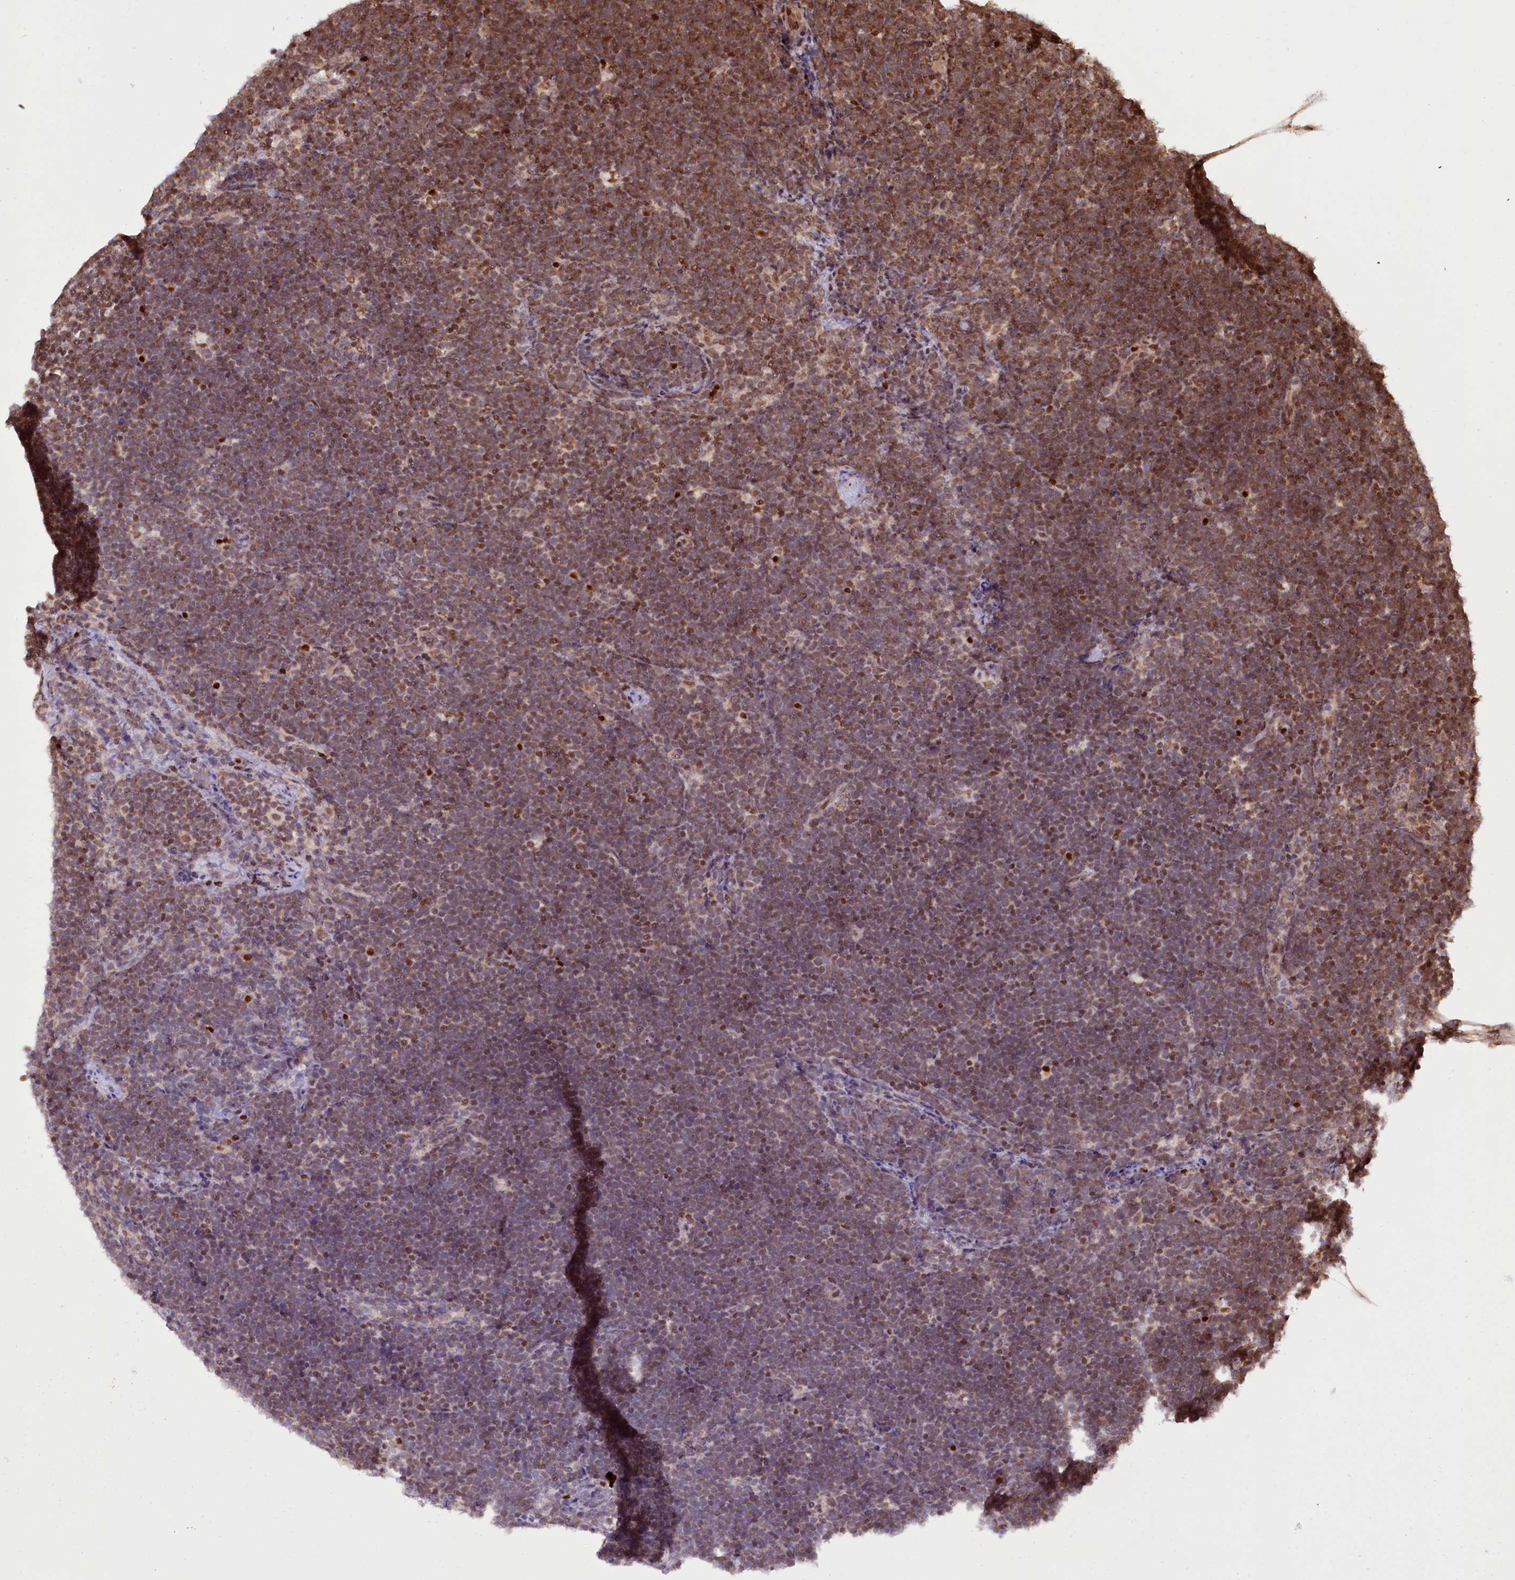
{"staining": {"intensity": "moderate", "quantity": "25%-75%", "location": "cytoplasmic/membranous,nuclear"}, "tissue": "lymphoma", "cell_type": "Tumor cells", "image_type": "cancer", "snomed": [{"axis": "morphology", "description": "Malignant lymphoma, non-Hodgkin's type, High grade"}, {"axis": "topography", "description": "Lymph node"}], "caption": "IHC image of lymphoma stained for a protein (brown), which displays medium levels of moderate cytoplasmic/membranous and nuclear staining in approximately 25%-75% of tumor cells.", "gene": "PHC3", "patient": {"sex": "male", "age": 13}}